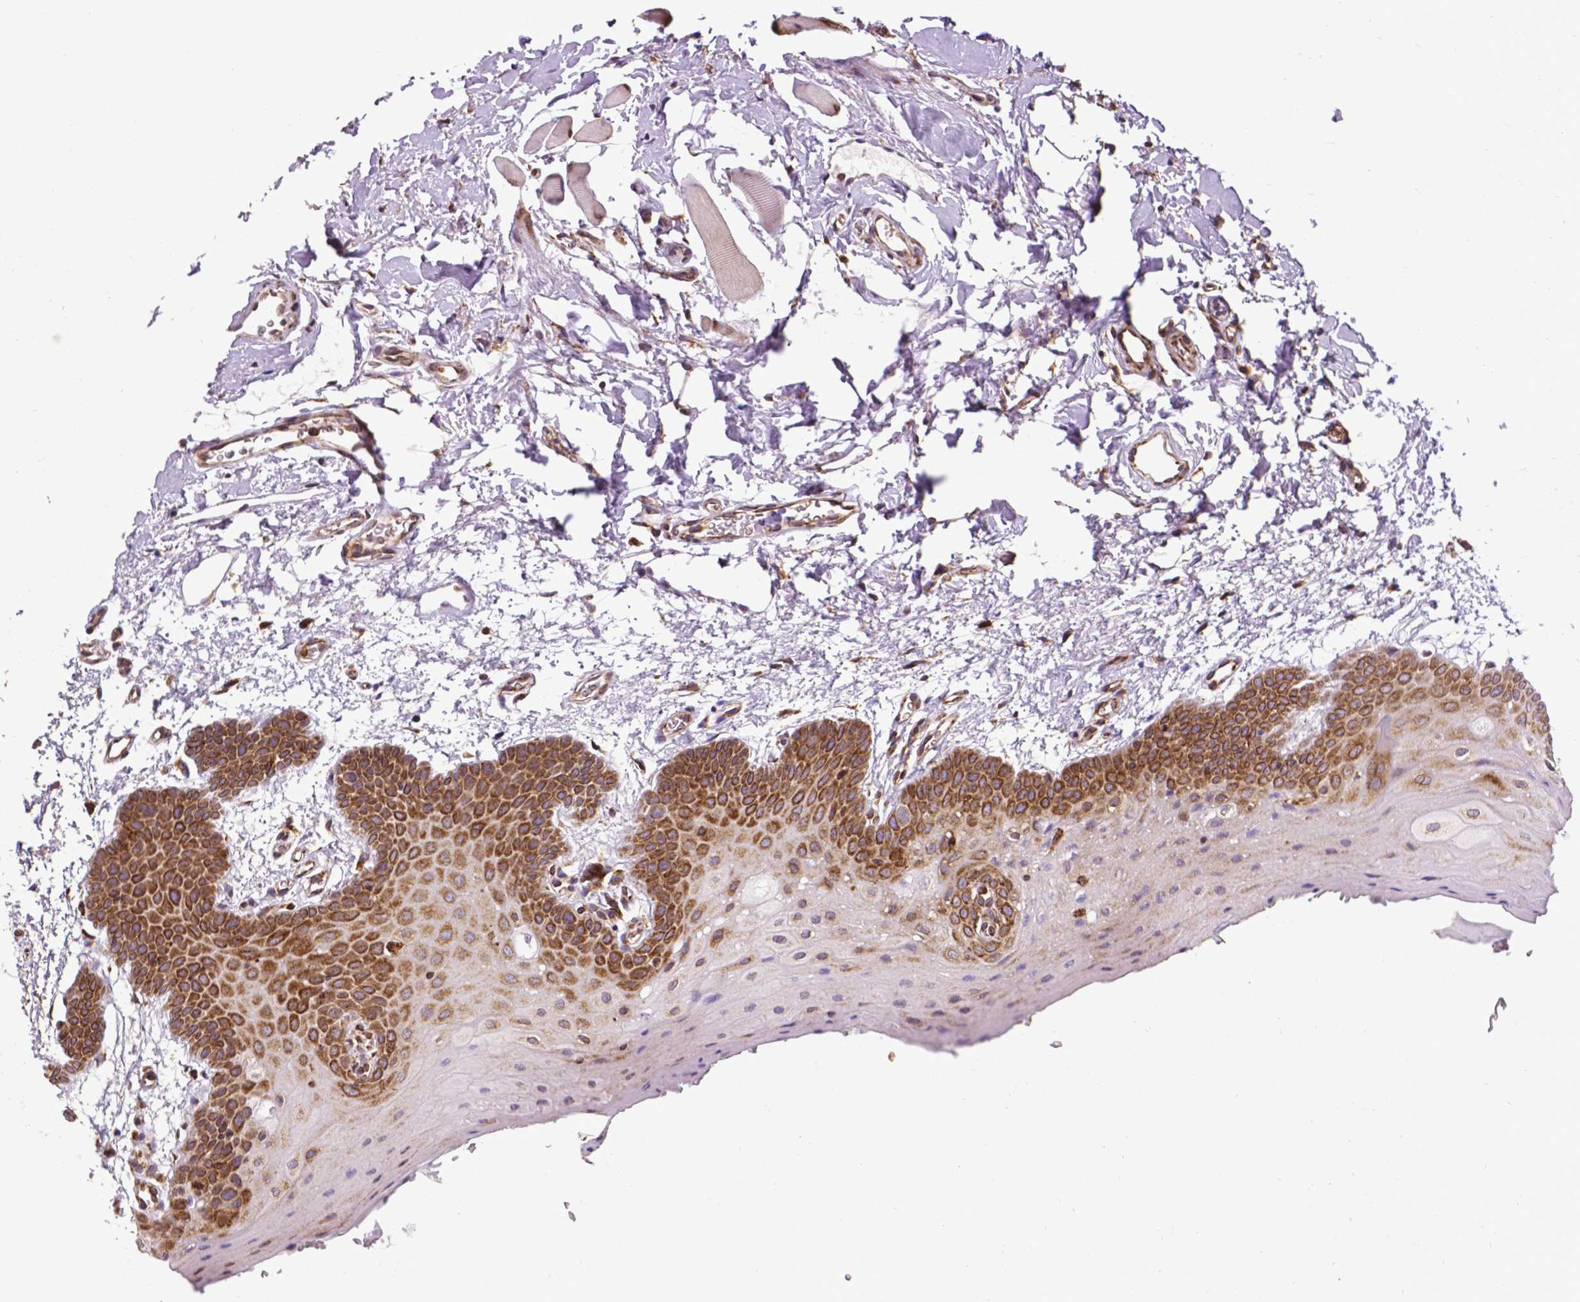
{"staining": {"intensity": "strong", "quantity": ">75%", "location": "cytoplasmic/membranous"}, "tissue": "oral mucosa", "cell_type": "Squamous epithelial cells", "image_type": "normal", "snomed": [{"axis": "morphology", "description": "Normal tissue, NOS"}, {"axis": "morphology", "description": "Squamous cell carcinoma, NOS"}, {"axis": "topography", "description": "Oral tissue"}, {"axis": "topography", "description": "Head-Neck"}], "caption": "The histopathology image demonstrates a brown stain indicating the presence of a protein in the cytoplasmic/membranous of squamous epithelial cells in oral mucosa. (Stains: DAB (3,3'-diaminobenzidine) in brown, nuclei in blue, Microscopy: brightfield microscopy at high magnification).", "gene": "MTDH", "patient": {"sex": "female", "age": 50}}